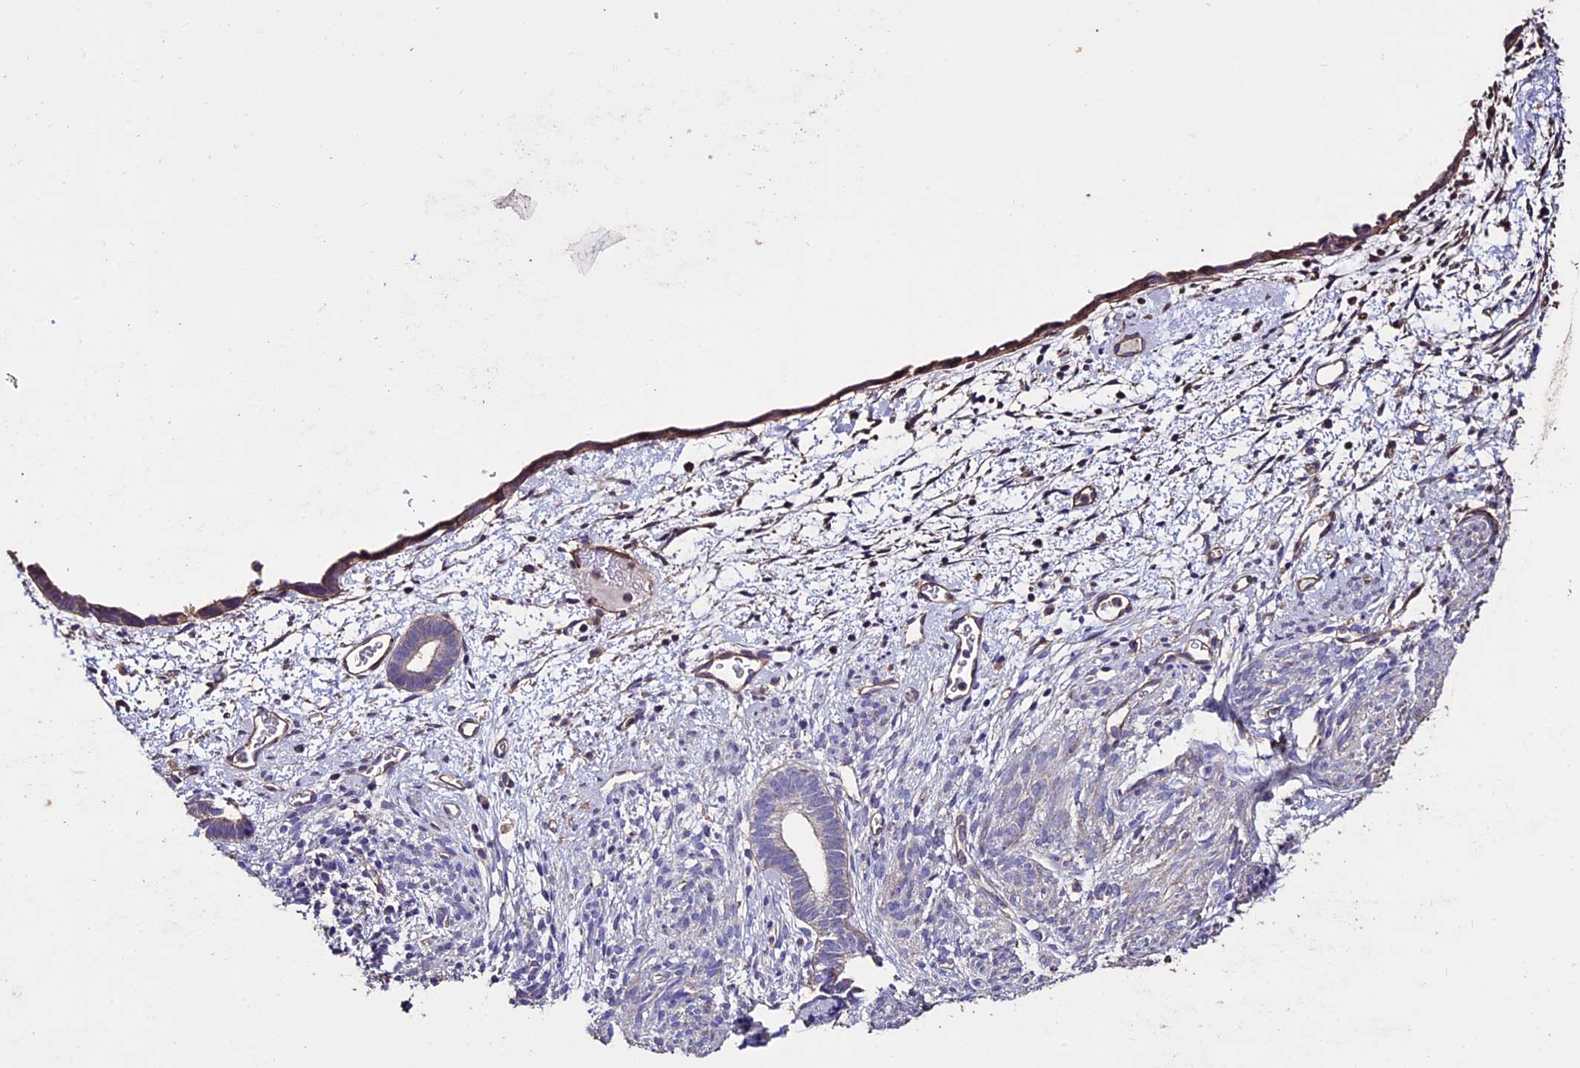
{"staining": {"intensity": "negative", "quantity": "none", "location": "none"}, "tissue": "endometrium", "cell_type": "Cells in endometrial stroma", "image_type": "normal", "snomed": [{"axis": "morphology", "description": "Normal tissue, NOS"}, {"axis": "morphology", "description": "Adenocarcinoma, NOS"}, {"axis": "topography", "description": "Endometrium"}], "caption": "An IHC image of normal endometrium is shown. There is no staining in cells in endometrial stroma of endometrium. (Brightfield microscopy of DAB immunohistochemistry at high magnification).", "gene": "USB1", "patient": {"sex": "female", "age": 57}}